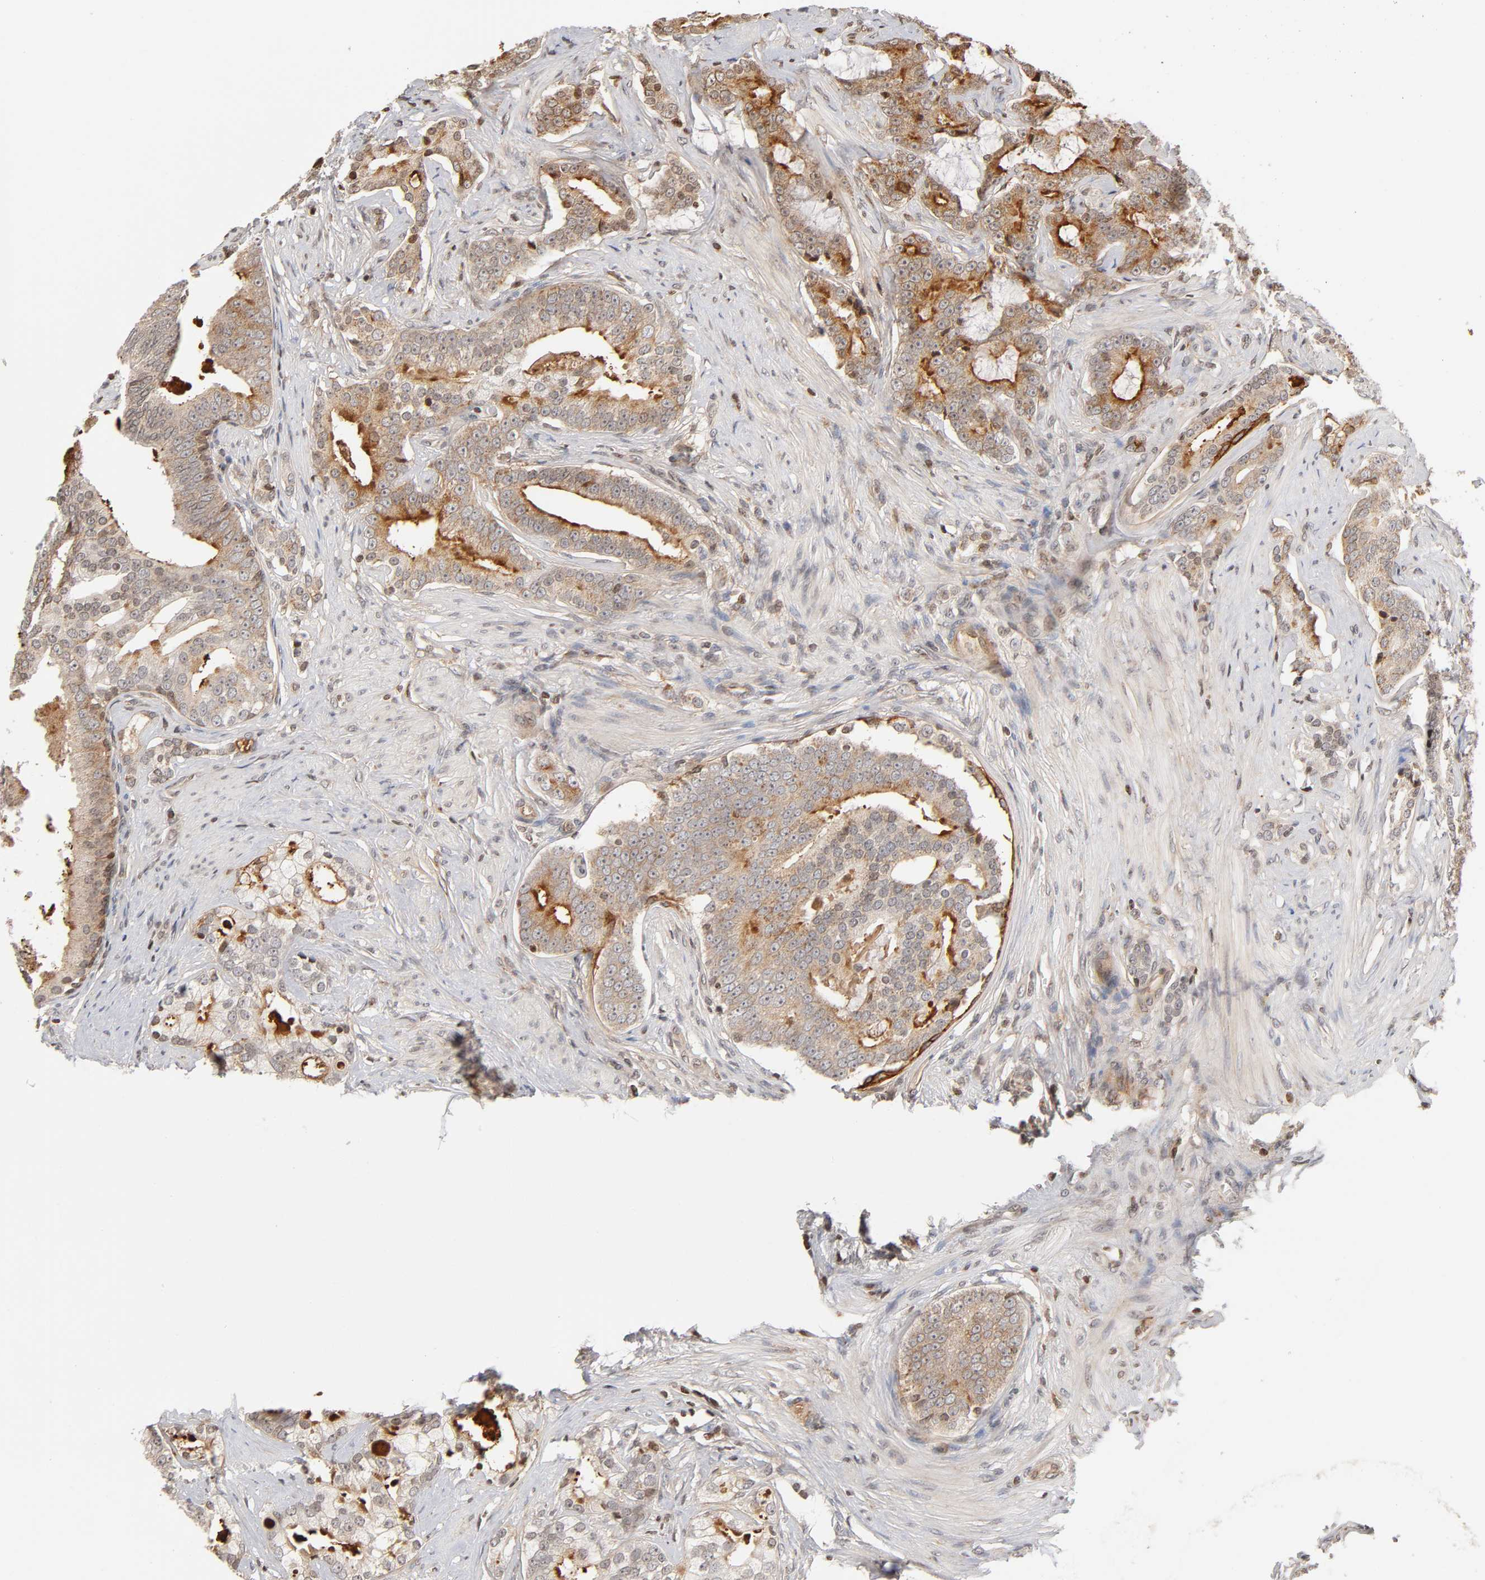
{"staining": {"intensity": "weak", "quantity": ">75%", "location": "cytoplasmic/membranous"}, "tissue": "prostate cancer", "cell_type": "Tumor cells", "image_type": "cancer", "snomed": [{"axis": "morphology", "description": "Adenocarcinoma, Low grade"}, {"axis": "topography", "description": "Prostate"}], "caption": "Protein expression analysis of prostate low-grade adenocarcinoma displays weak cytoplasmic/membranous staining in about >75% of tumor cells.", "gene": "ITGAV", "patient": {"sex": "male", "age": 58}}